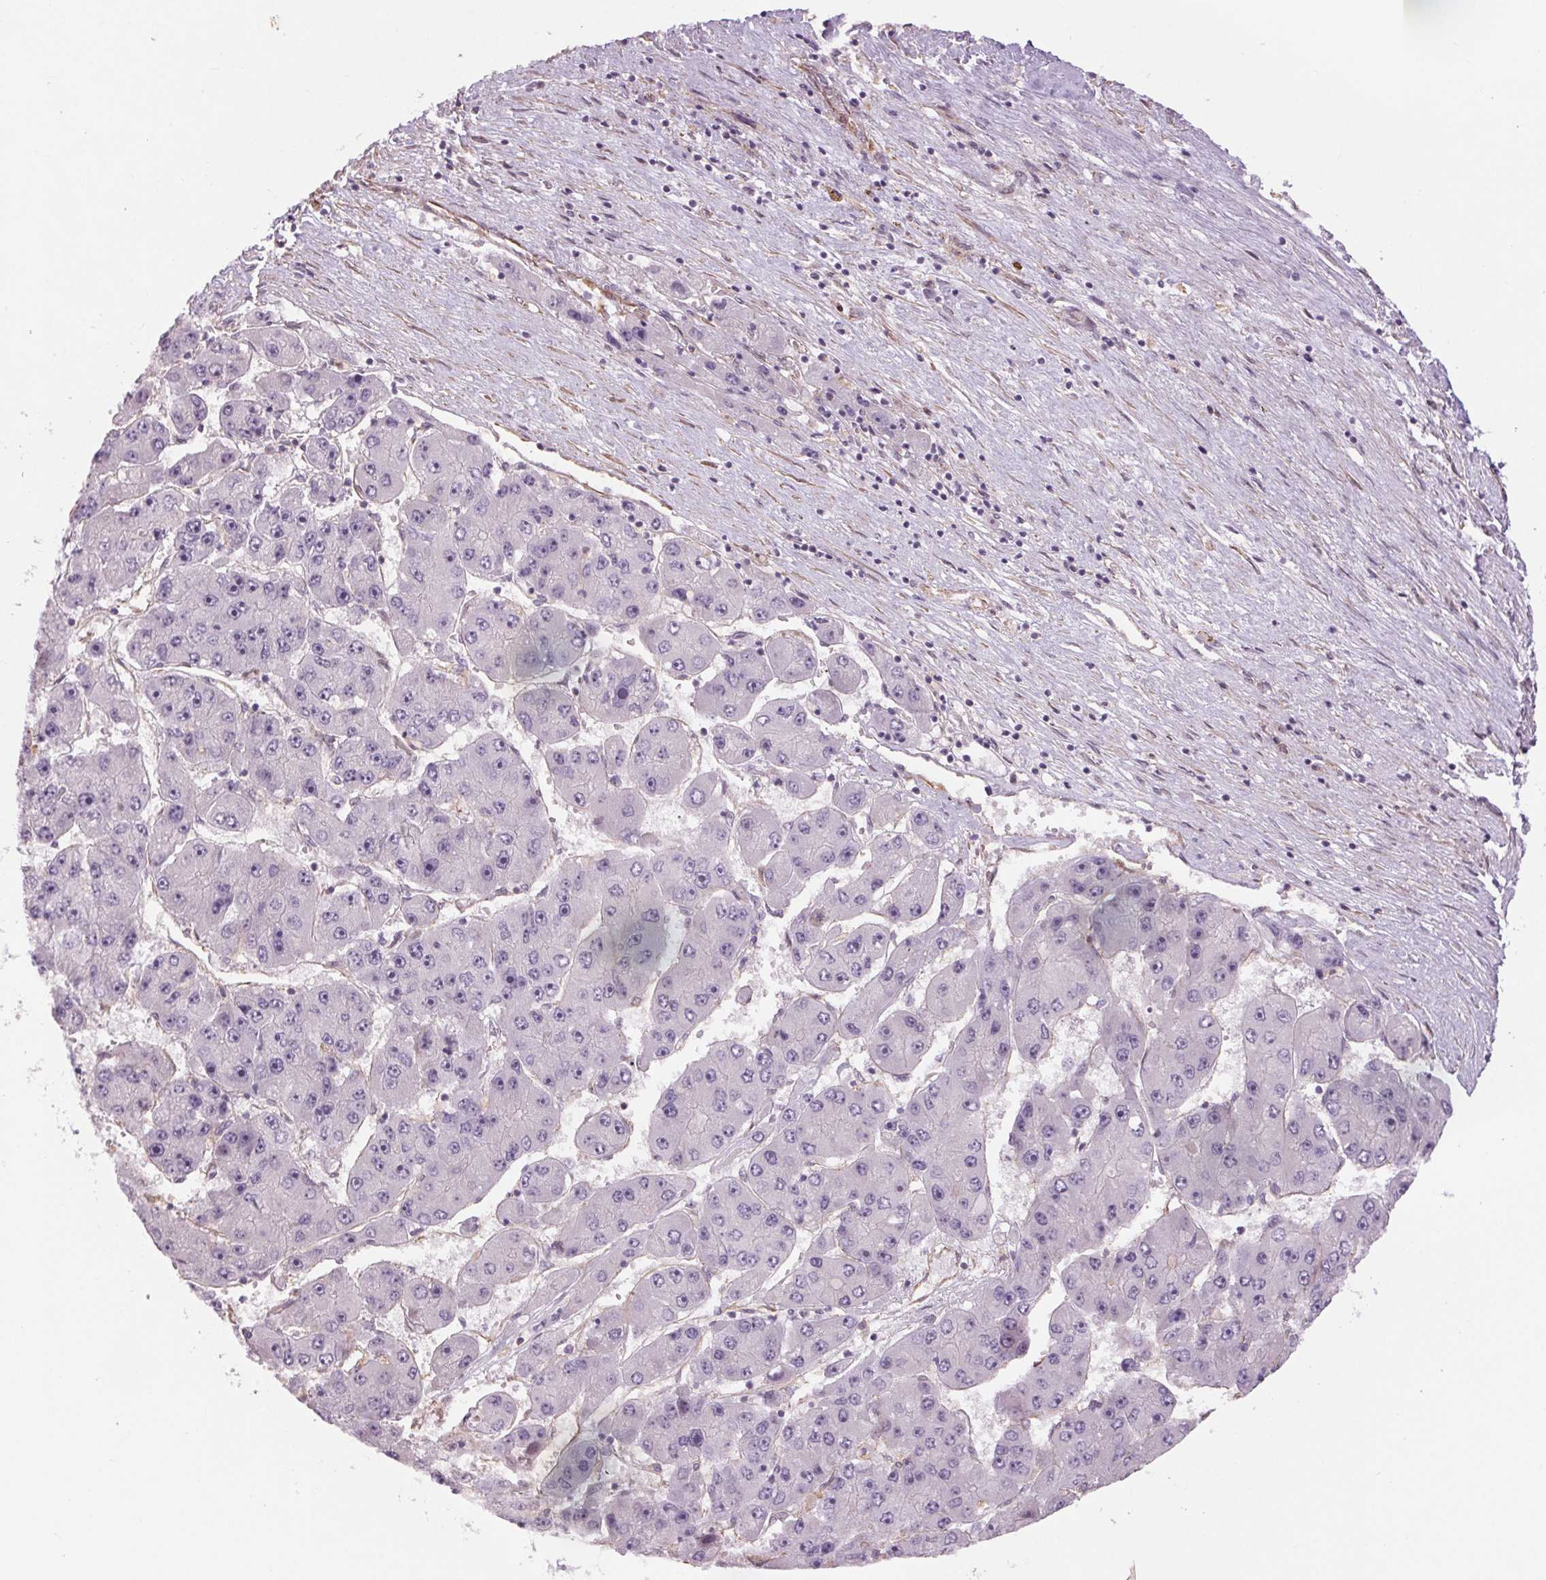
{"staining": {"intensity": "negative", "quantity": "none", "location": "none"}, "tissue": "liver cancer", "cell_type": "Tumor cells", "image_type": "cancer", "snomed": [{"axis": "morphology", "description": "Carcinoma, Hepatocellular, NOS"}, {"axis": "topography", "description": "Liver"}], "caption": "This is an IHC micrograph of liver cancer (hepatocellular carcinoma). There is no positivity in tumor cells.", "gene": "CCSER1", "patient": {"sex": "female", "age": 61}}